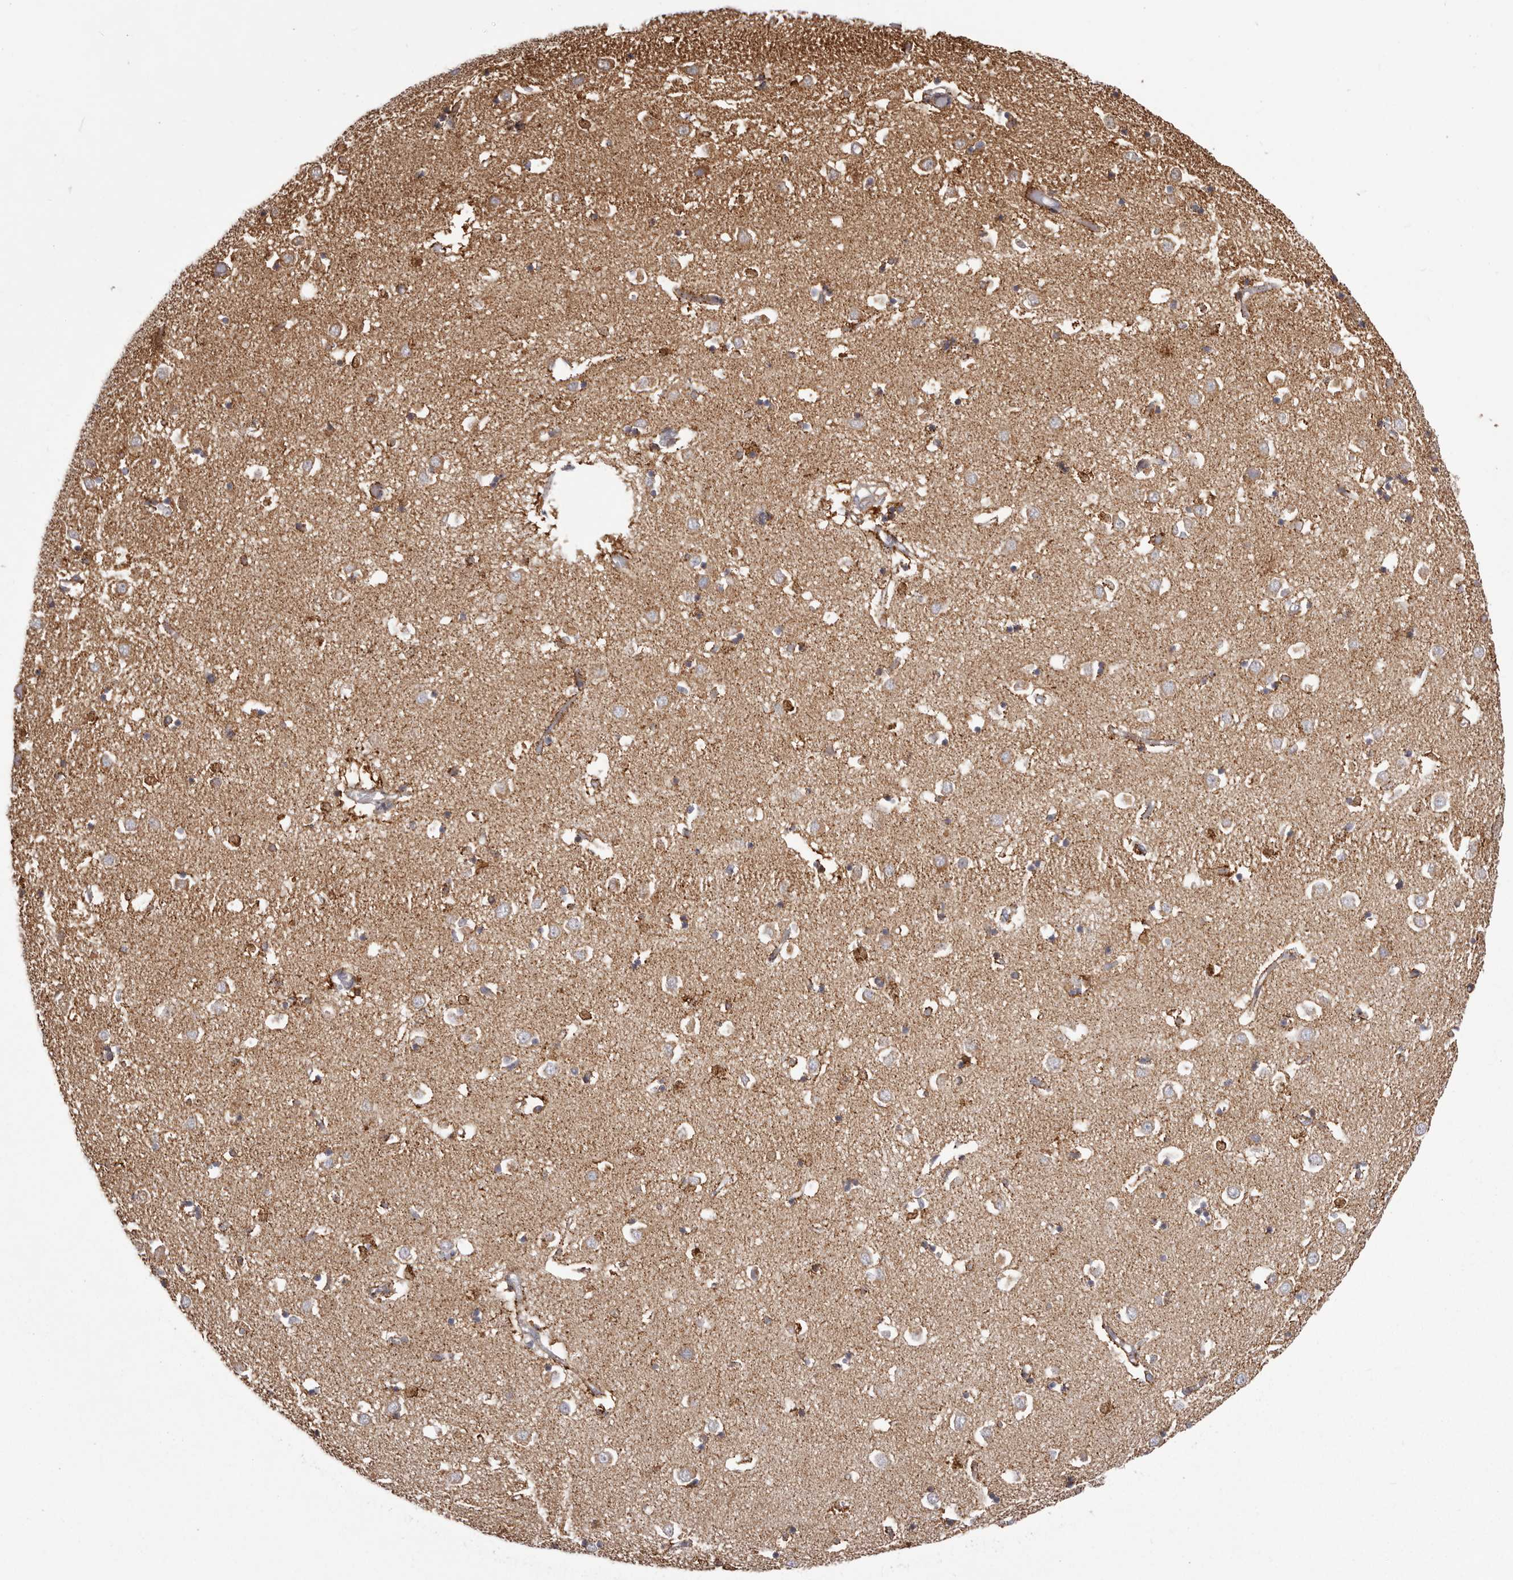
{"staining": {"intensity": "strong", "quantity": "<25%", "location": "cytoplasmic/membranous"}, "tissue": "caudate", "cell_type": "Glial cells", "image_type": "normal", "snomed": [{"axis": "morphology", "description": "Normal tissue, NOS"}, {"axis": "topography", "description": "Lateral ventricle wall"}], "caption": "An immunohistochemistry photomicrograph of normal tissue is shown. Protein staining in brown labels strong cytoplasmic/membranous positivity in caudate within glial cells. (brown staining indicates protein expression, while blue staining denotes nuclei).", "gene": "CHRM2", "patient": {"sex": "male", "age": 70}}